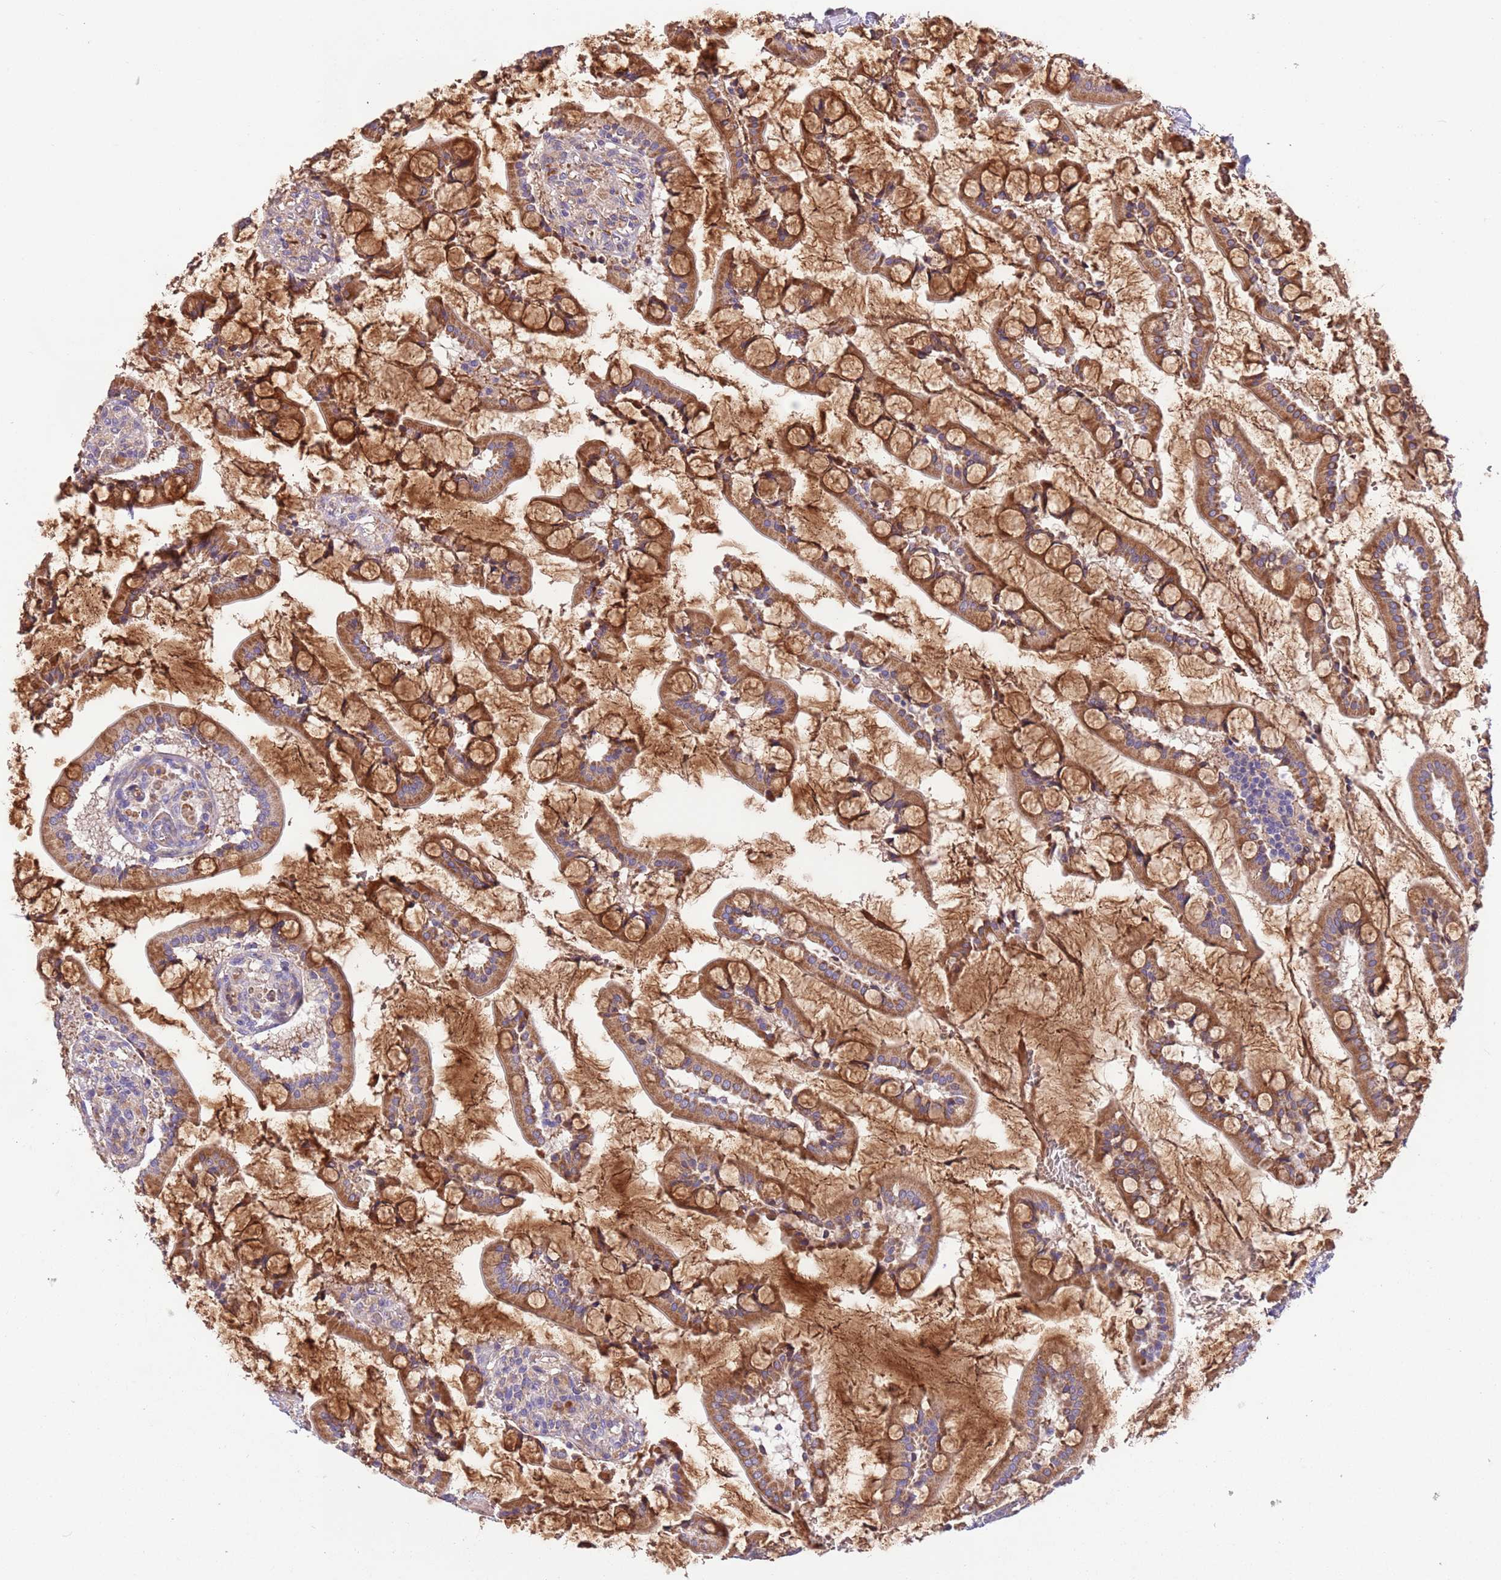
{"staining": {"intensity": "strong", "quantity": ">75%", "location": "cytoplasmic/membranous"}, "tissue": "small intestine", "cell_type": "Glandular cells", "image_type": "normal", "snomed": [{"axis": "morphology", "description": "Normal tissue, NOS"}, {"axis": "topography", "description": "Small intestine"}], "caption": "The micrograph exhibits staining of benign small intestine, revealing strong cytoplasmic/membranous protein positivity (brown color) within glandular cells.", "gene": "PIGA", "patient": {"sex": "male", "age": 52}}